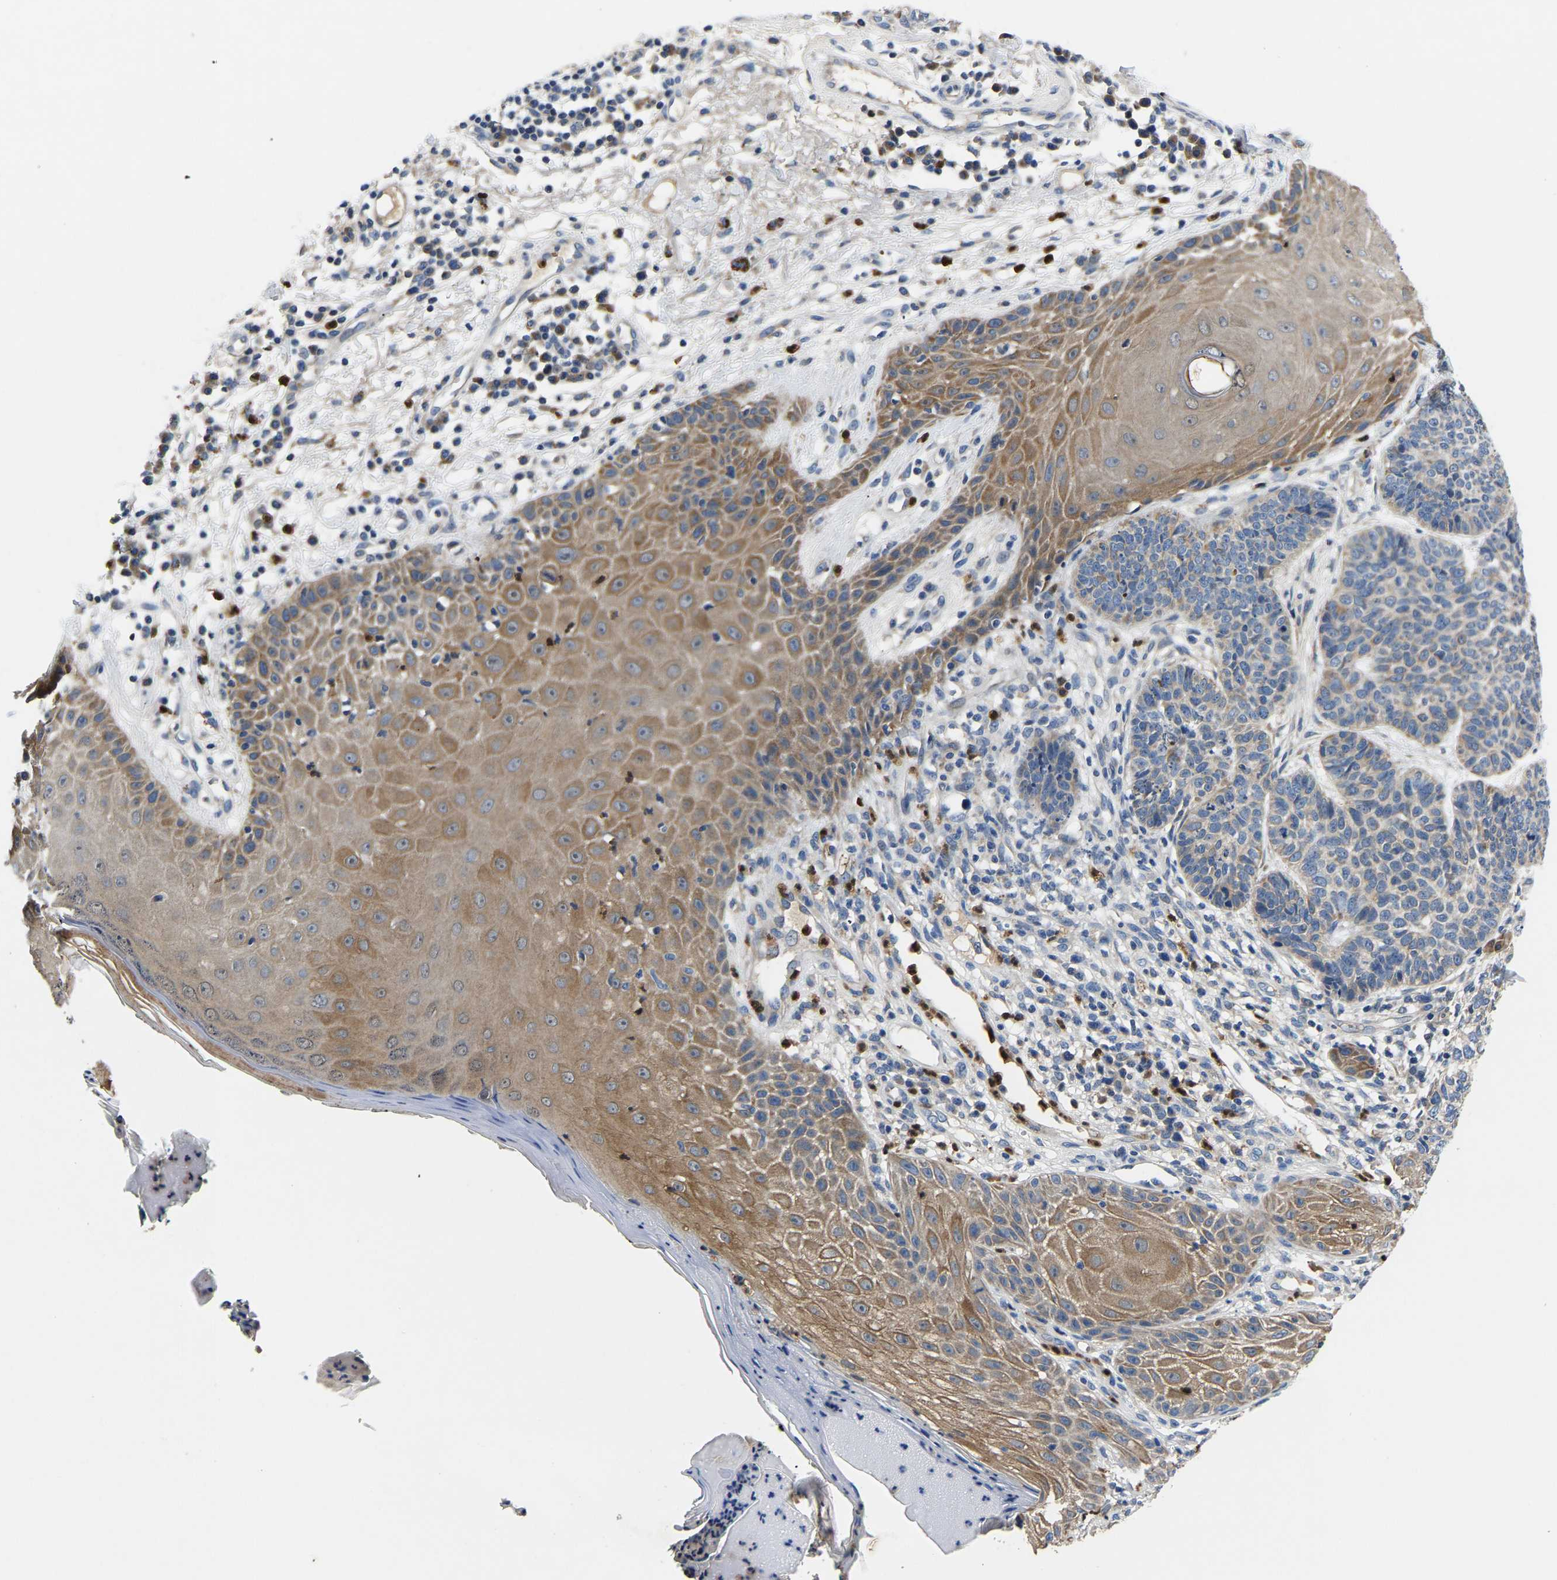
{"staining": {"intensity": "negative", "quantity": "none", "location": "none"}, "tissue": "skin cancer", "cell_type": "Tumor cells", "image_type": "cancer", "snomed": [{"axis": "morphology", "description": "Normal tissue, NOS"}, {"axis": "morphology", "description": "Basal cell carcinoma"}, {"axis": "topography", "description": "Skin"}], "caption": "Immunohistochemical staining of skin basal cell carcinoma exhibits no significant staining in tumor cells.", "gene": "TOR1B", "patient": {"sex": "male", "age": 79}}